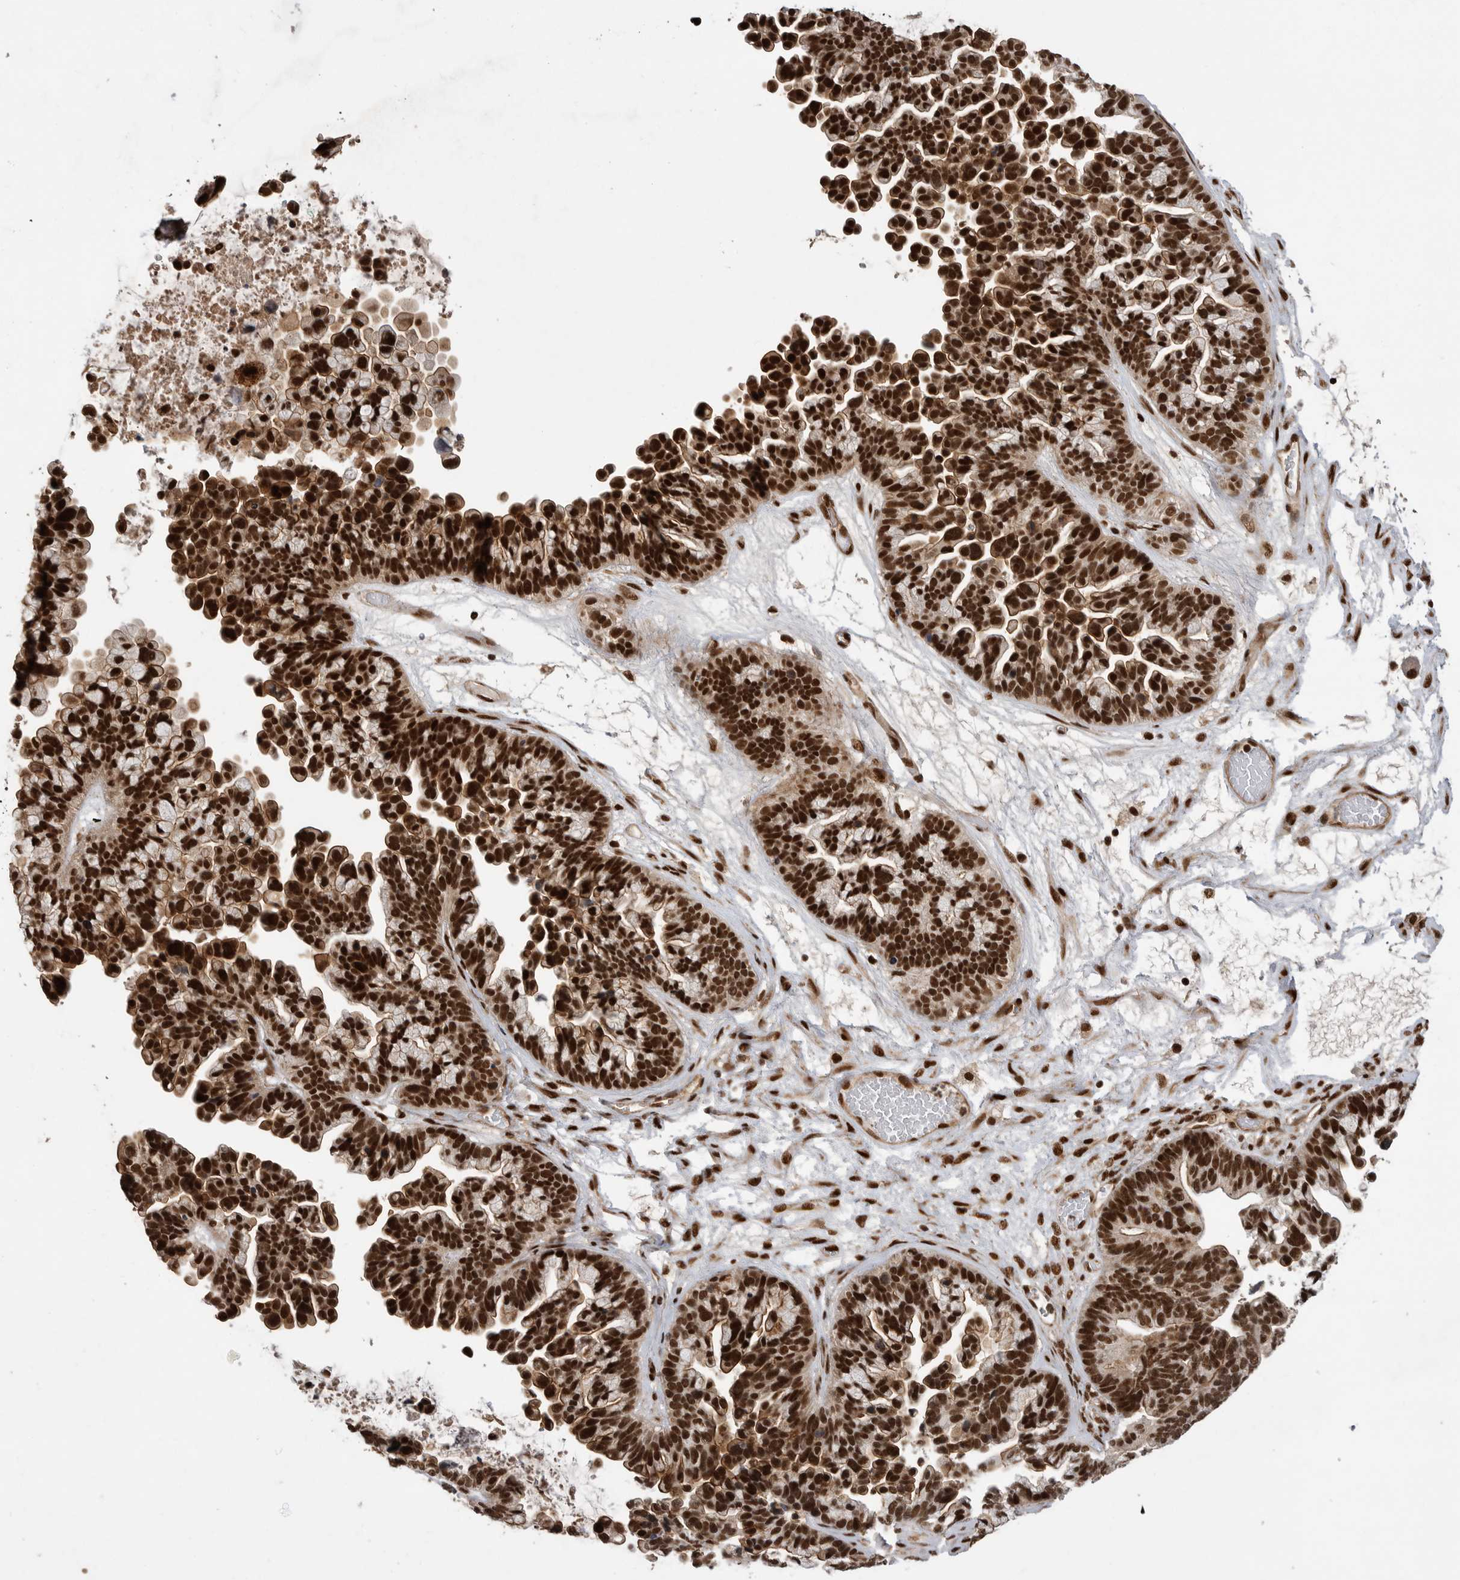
{"staining": {"intensity": "strong", "quantity": ">75%", "location": "nuclear"}, "tissue": "ovarian cancer", "cell_type": "Tumor cells", "image_type": "cancer", "snomed": [{"axis": "morphology", "description": "Cystadenocarcinoma, serous, NOS"}, {"axis": "topography", "description": "Ovary"}], "caption": "Protein staining of serous cystadenocarcinoma (ovarian) tissue shows strong nuclear expression in approximately >75% of tumor cells.", "gene": "PPP1R8", "patient": {"sex": "female", "age": 56}}